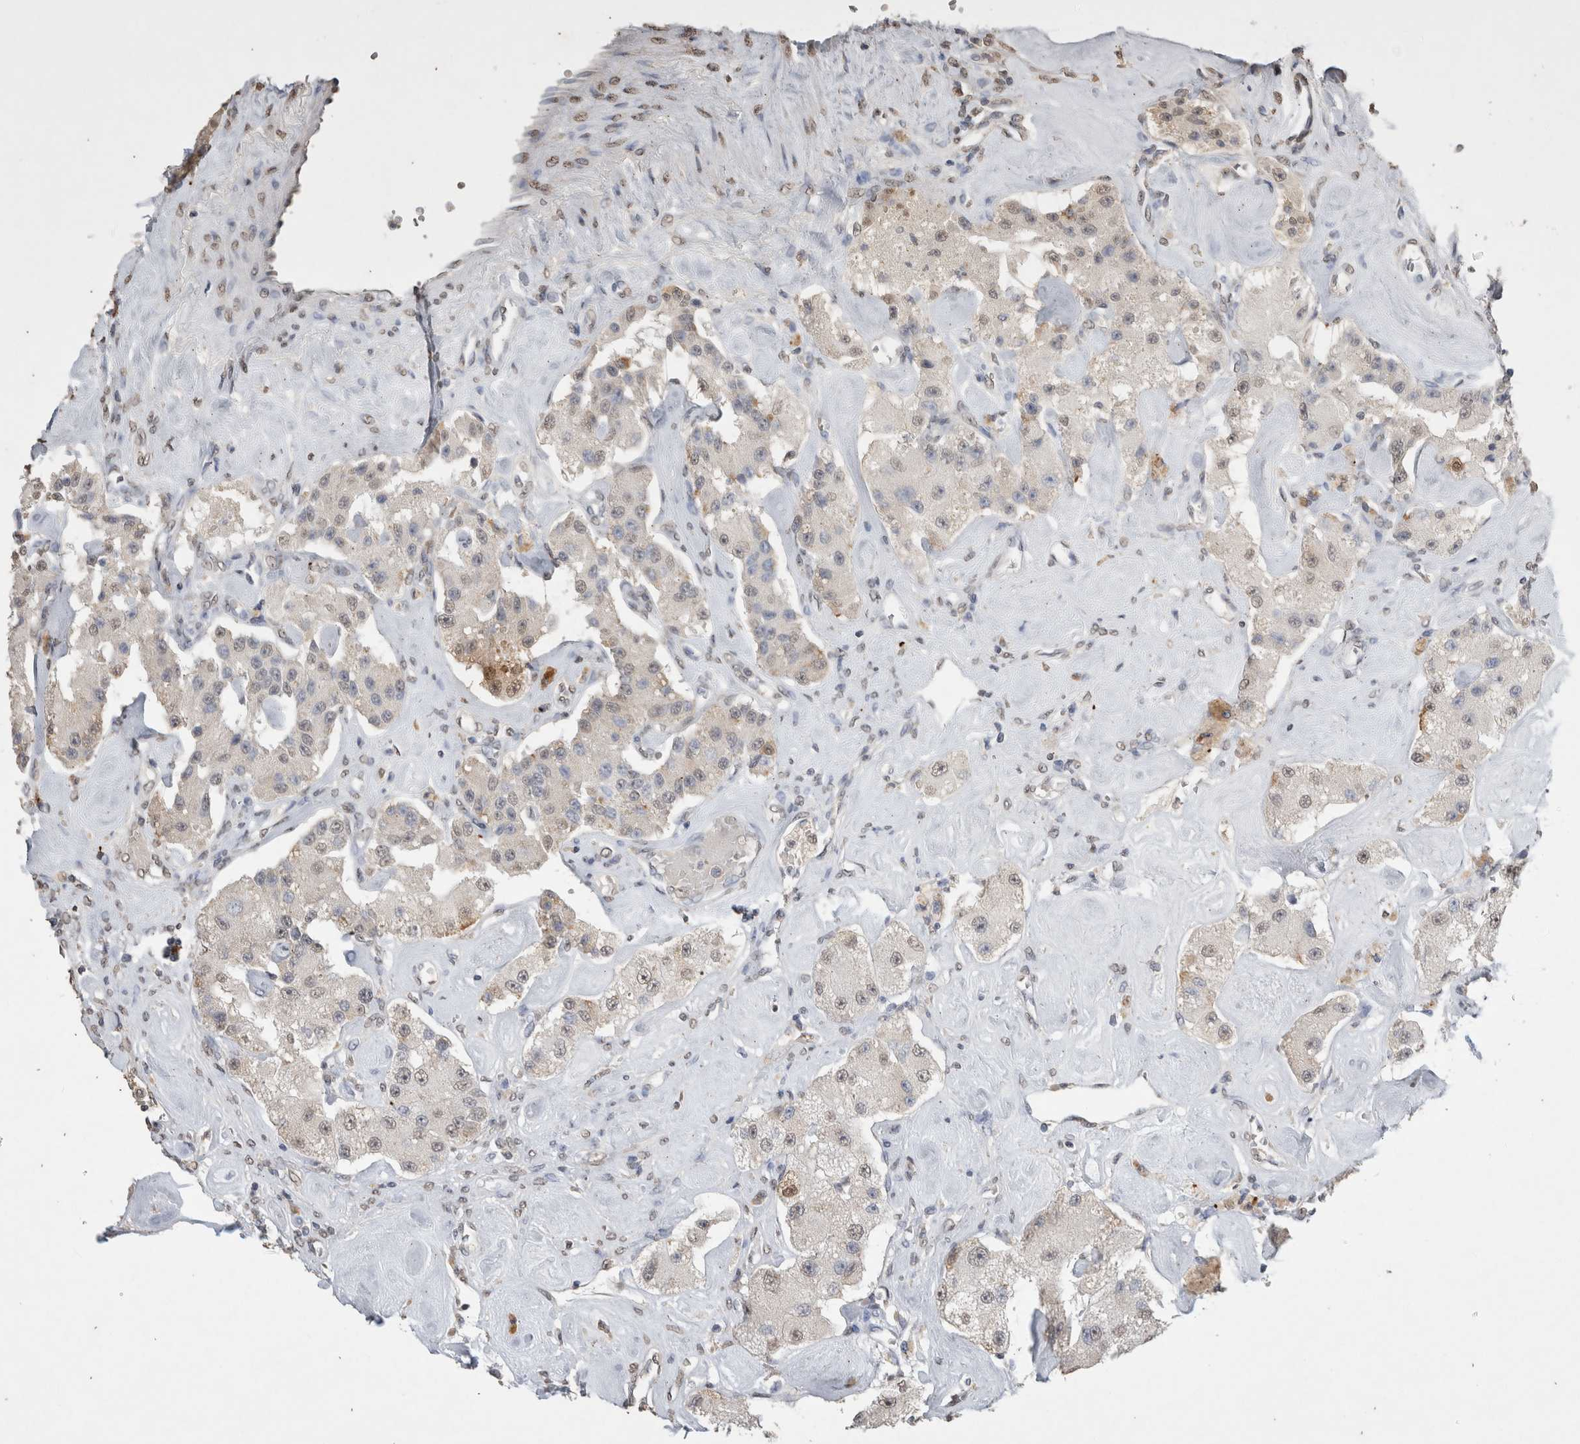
{"staining": {"intensity": "weak", "quantity": "<25%", "location": "cytoplasmic/membranous,nuclear"}, "tissue": "carcinoid", "cell_type": "Tumor cells", "image_type": "cancer", "snomed": [{"axis": "morphology", "description": "Carcinoid, malignant, NOS"}, {"axis": "topography", "description": "Pancreas"}], "caption": "IHC of human carcinoid exhibits no expression in tumor cells. (DAB immunohistochemistry (IHC), high magnification).", "gene": "LGALS2", "patient": {"sex": "male", "age": 41}}